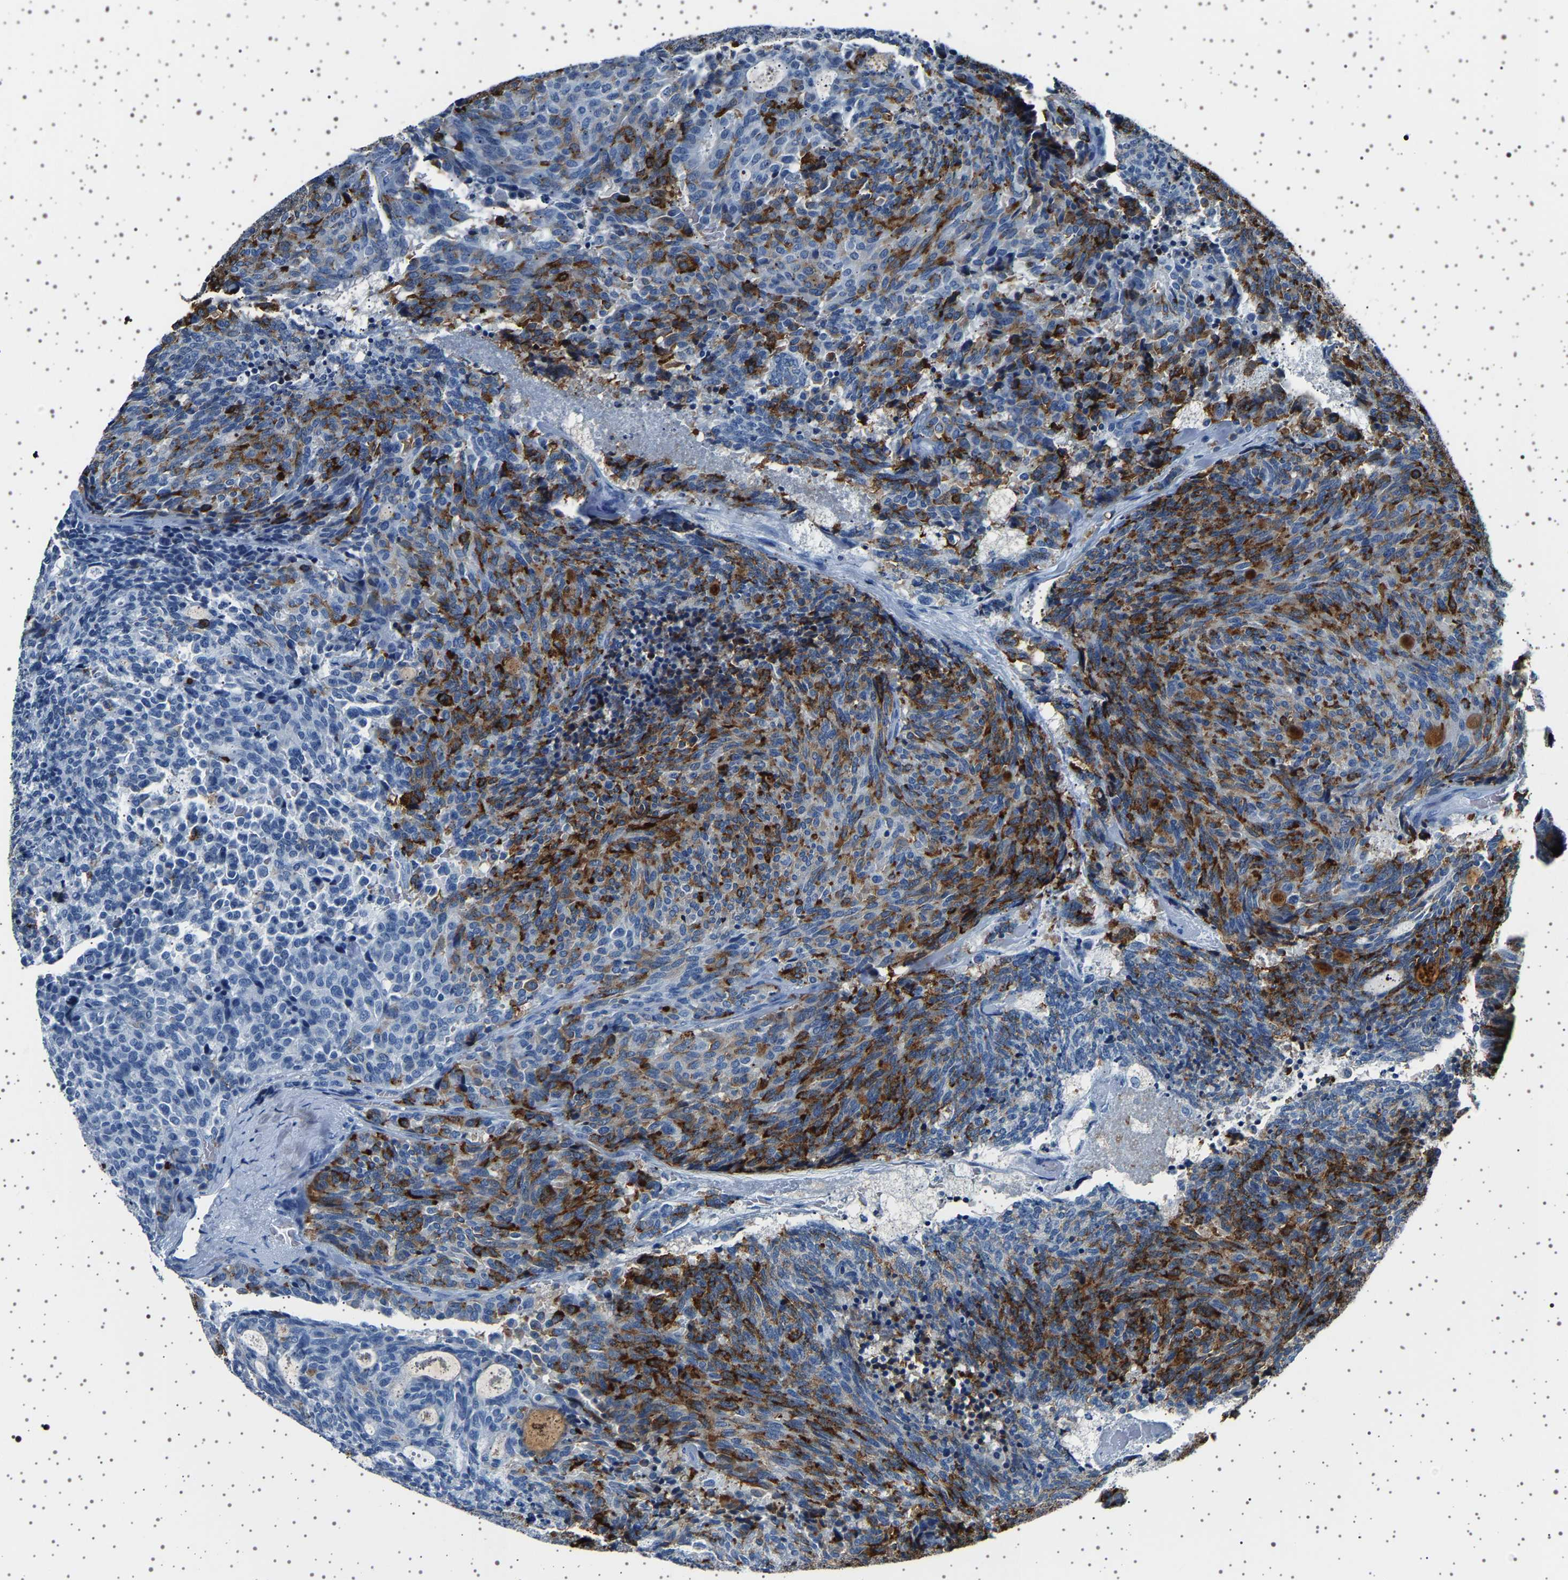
{"staining": {"intensity": "strong", "quantity": "25%-75%", "location": "cytoplasmic/membranous"}, "tissue": "carcinoid", "cell_type": "Tumor cells", "image_type": "cancer", "snomed": [{"axis": "morphology", "description": "Carcinoid, malignant, NOS"}, {"axis": "topography", "description": "Pancreas"}], "caption": "Carcinoid (malignant) stained with DAB IHC shows high levels of strong cytoplasmic/membranous positivity in approximately 25%-75% of tumor cells.", "gene": "TFF3", "patient": {"sex": "female", "age": 54}}